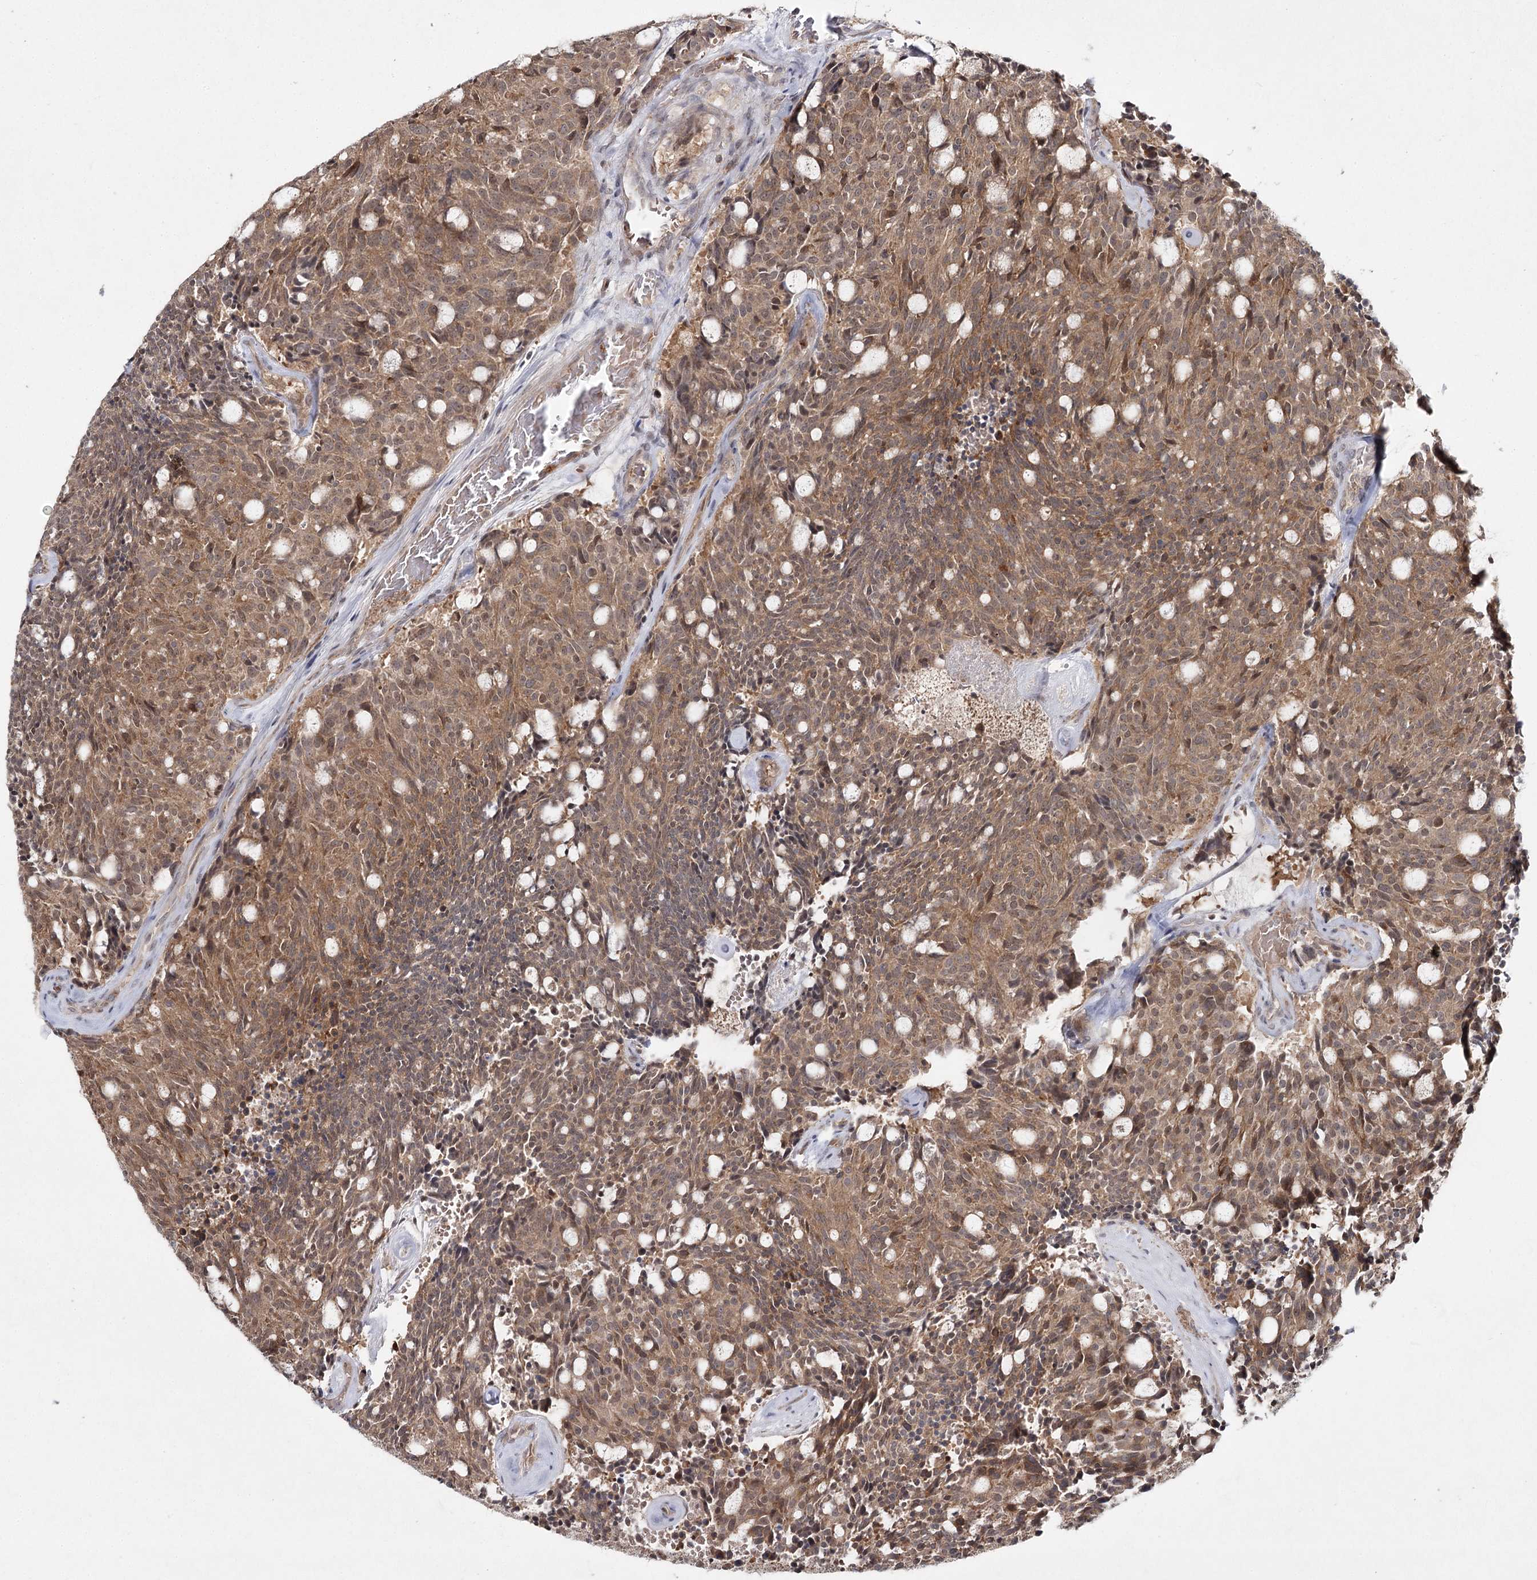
{"staining": {"intensity": "moderate", "quantity": ">75%", "location": "cytoplasmic/membranous,nuclear"}, "tissue": "carcinoid", "cell_type": "Tumor cells", "image_type": "cancer", "snomed": [{"axis": "morphology", "description": "Carcinoid, malignant, NOS"}, {"axis": "topography", "description": "Pancreas"}], "caption": "Carcinoid (malignant) tissue exhibits moderate cytoplasmic/membranous and nuclear expression in approximately >75% of tumor cells, visualized by immunohistochemistry.", "gene": "WDR44", "patient": {"sex": "female", "age": 54}}